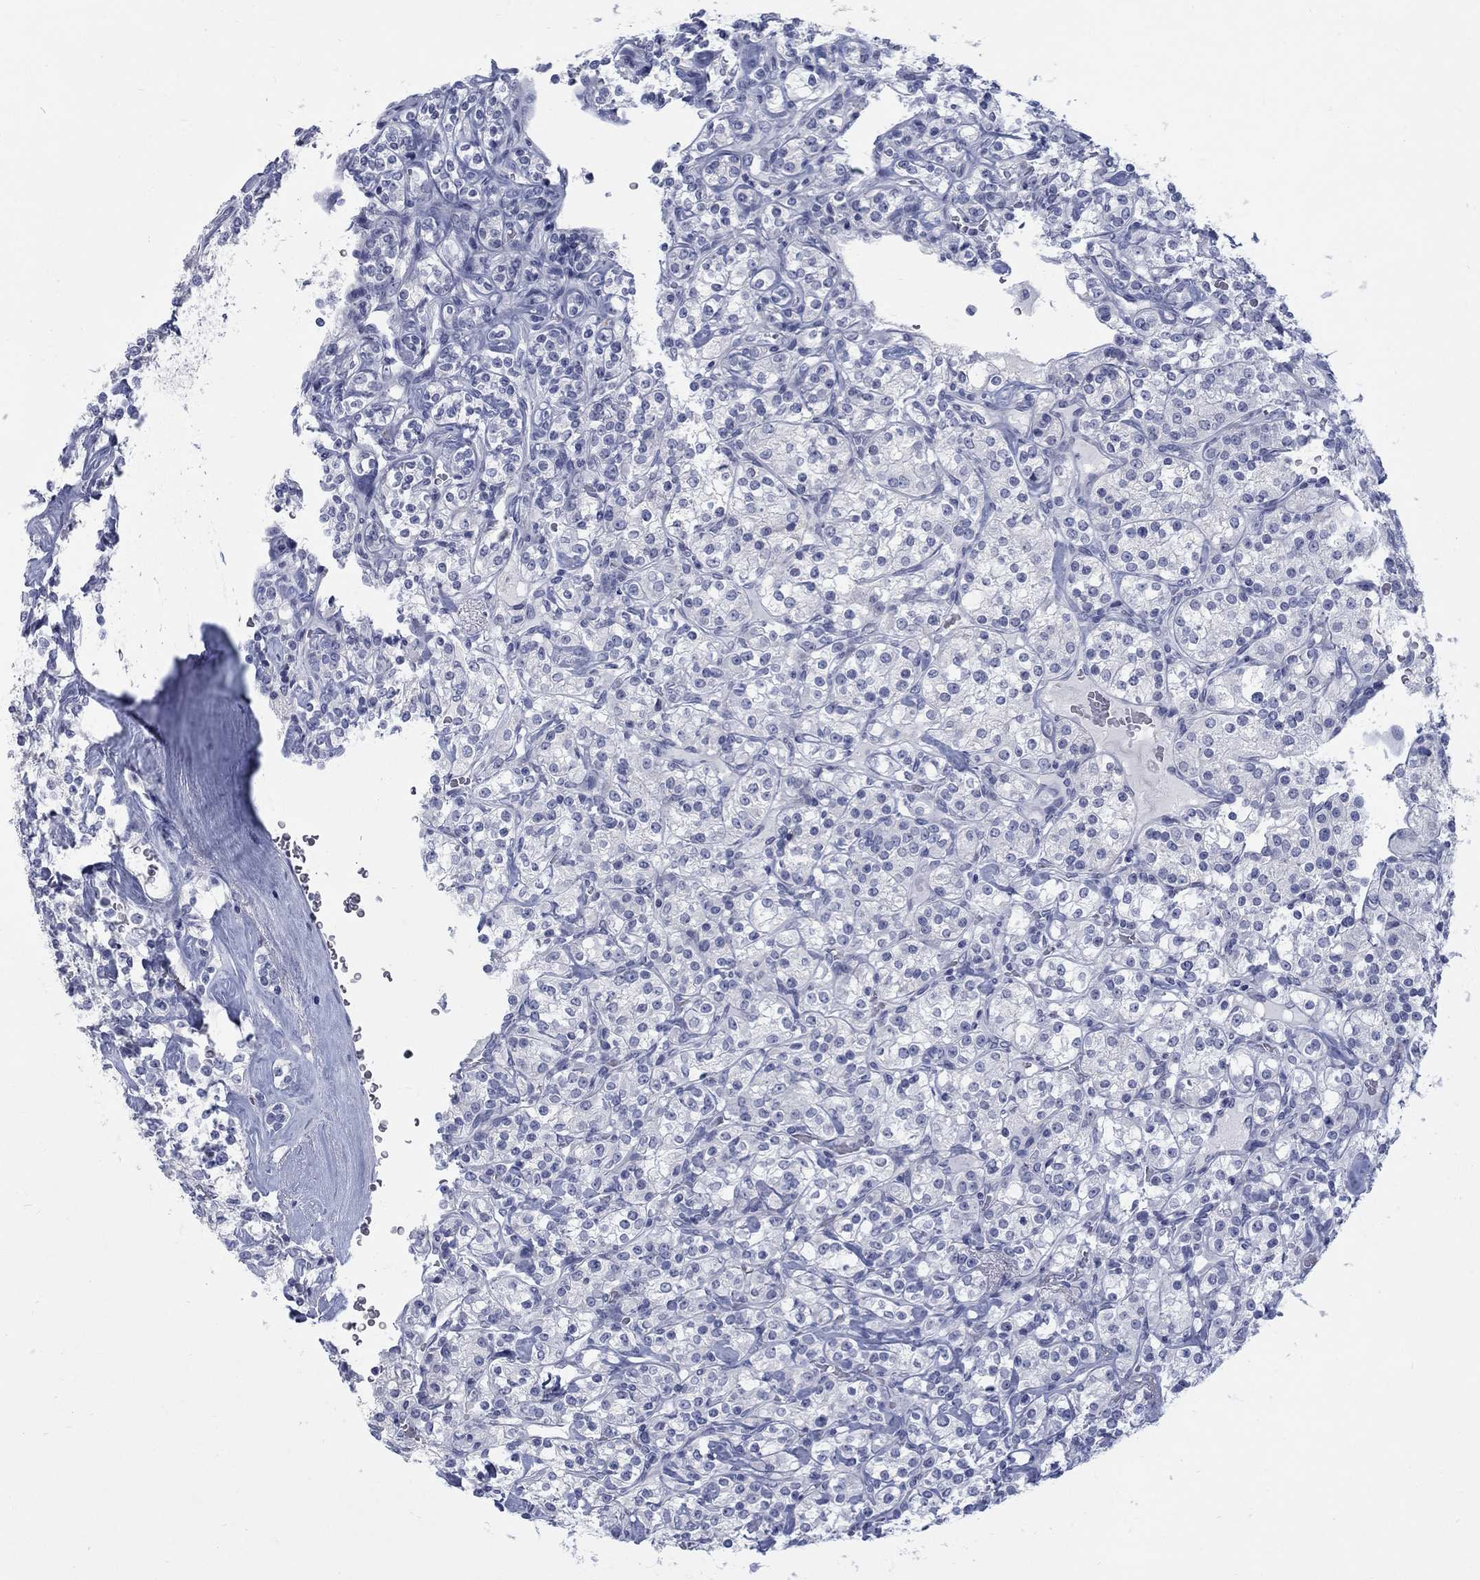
{"staining": {"intensity": "negative", "quantity": "none", "location": "none"}, "tissue": "renal cancer", "cell_type": "Tumor cells", "image_type": "cancer", "snomed": [{"axis": "morphology", "description": "Adenocarcinoma, NOS"}, {"axis": "topography", "description": "Kidney"}], "caption": "Photomicrograph shows no protein expression in tumor cells of renal cancer tissue.", "gene": "RFTN2", "patient": {"sex": "male", "age": 77}}